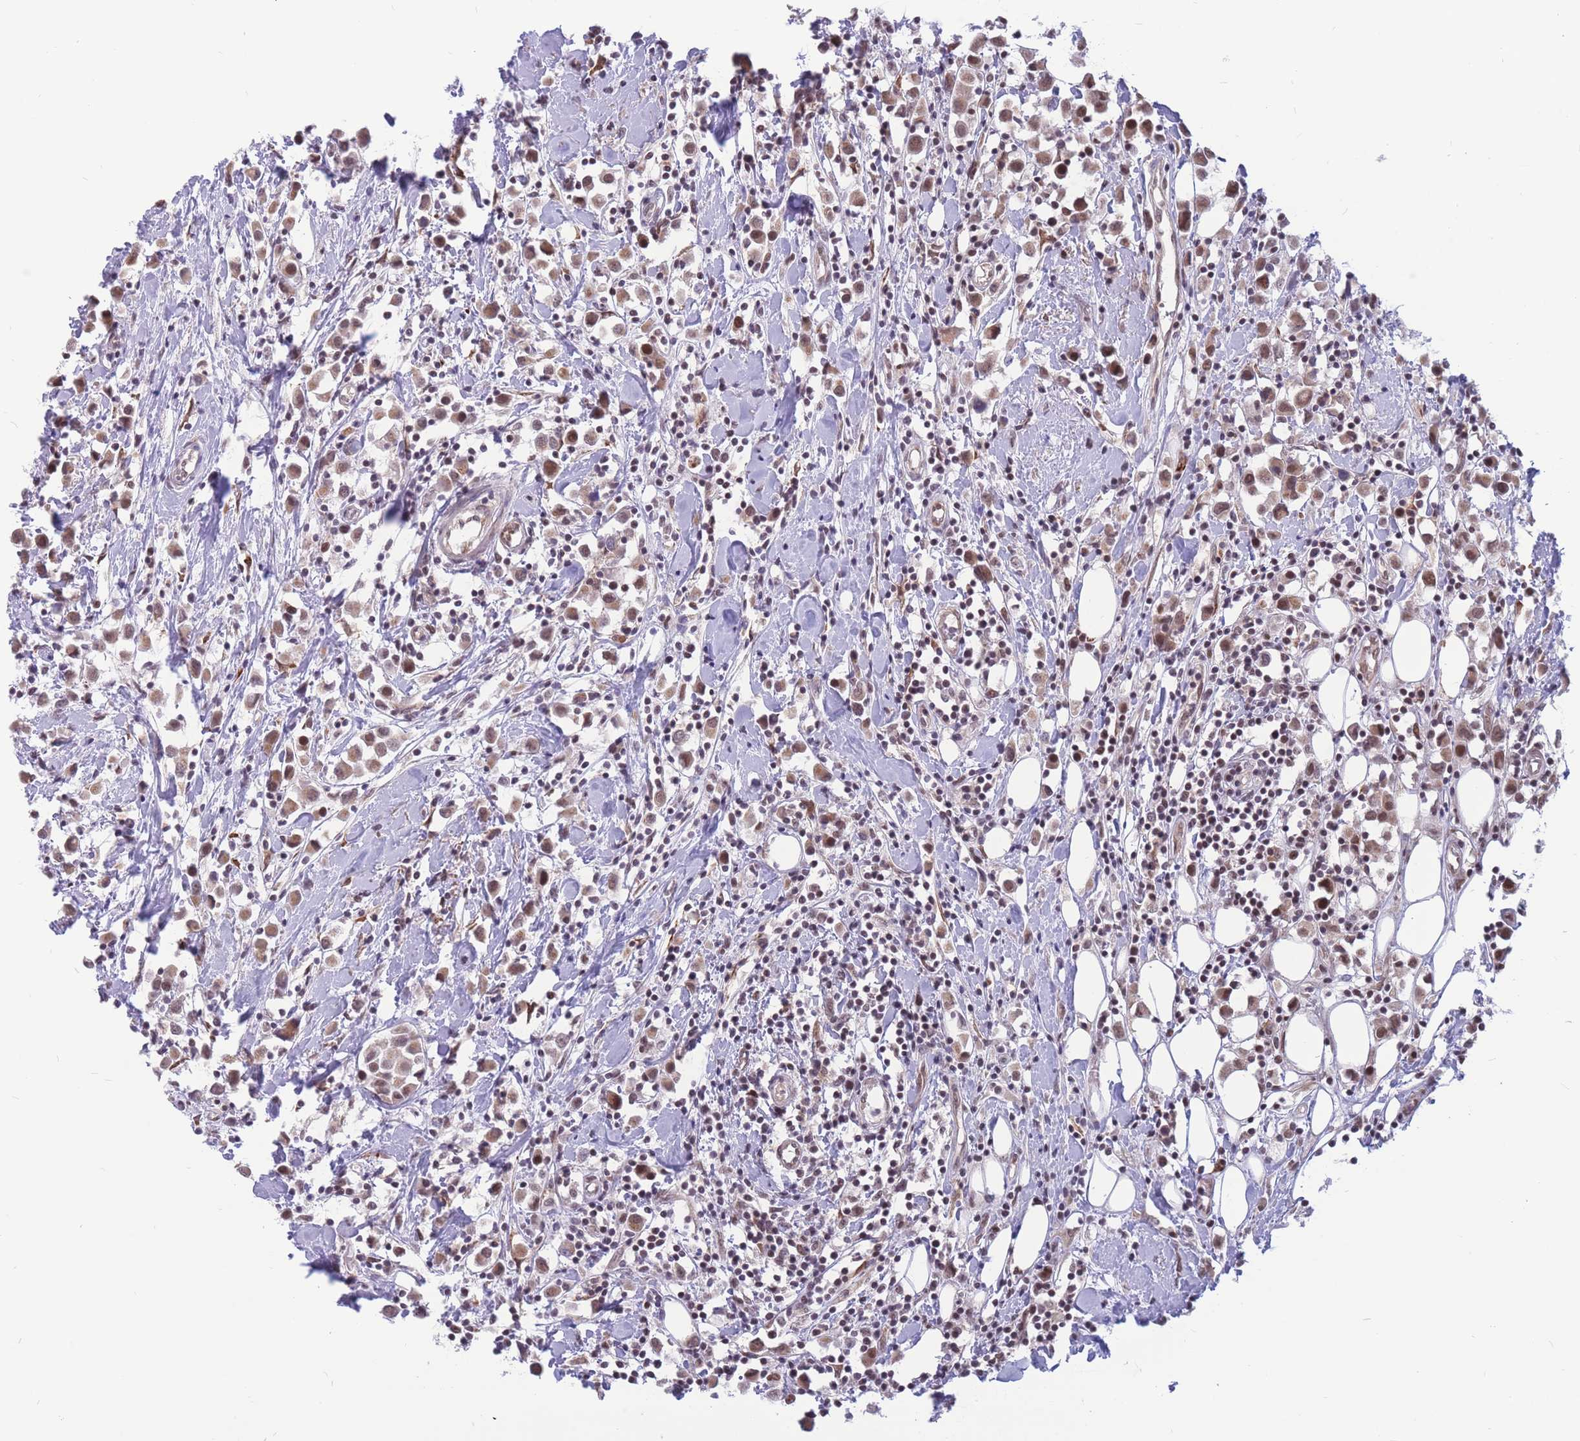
{"staining": {"intensity": "moderate", "quantity": ">75%", "location": "cytoplasmic/membranous,nuclear"}, "tissue": "breast cancer", "cell_type": "Tumor cells", "image_type": "cancer", "snomed": [{"axis": "morphology", "description": "Duct carcinoma"}, {"axis": "topography", "description": "Breast"}], "caption": "Protein expression analysis of breast cancer (invasive ductal carcinoma) displays moderate cytoplasmic/membranous and nuclear expression in approximately >75% of tumor cells.", "gene": "ADD2", "patient": {"sex": "female", "age": 61}}